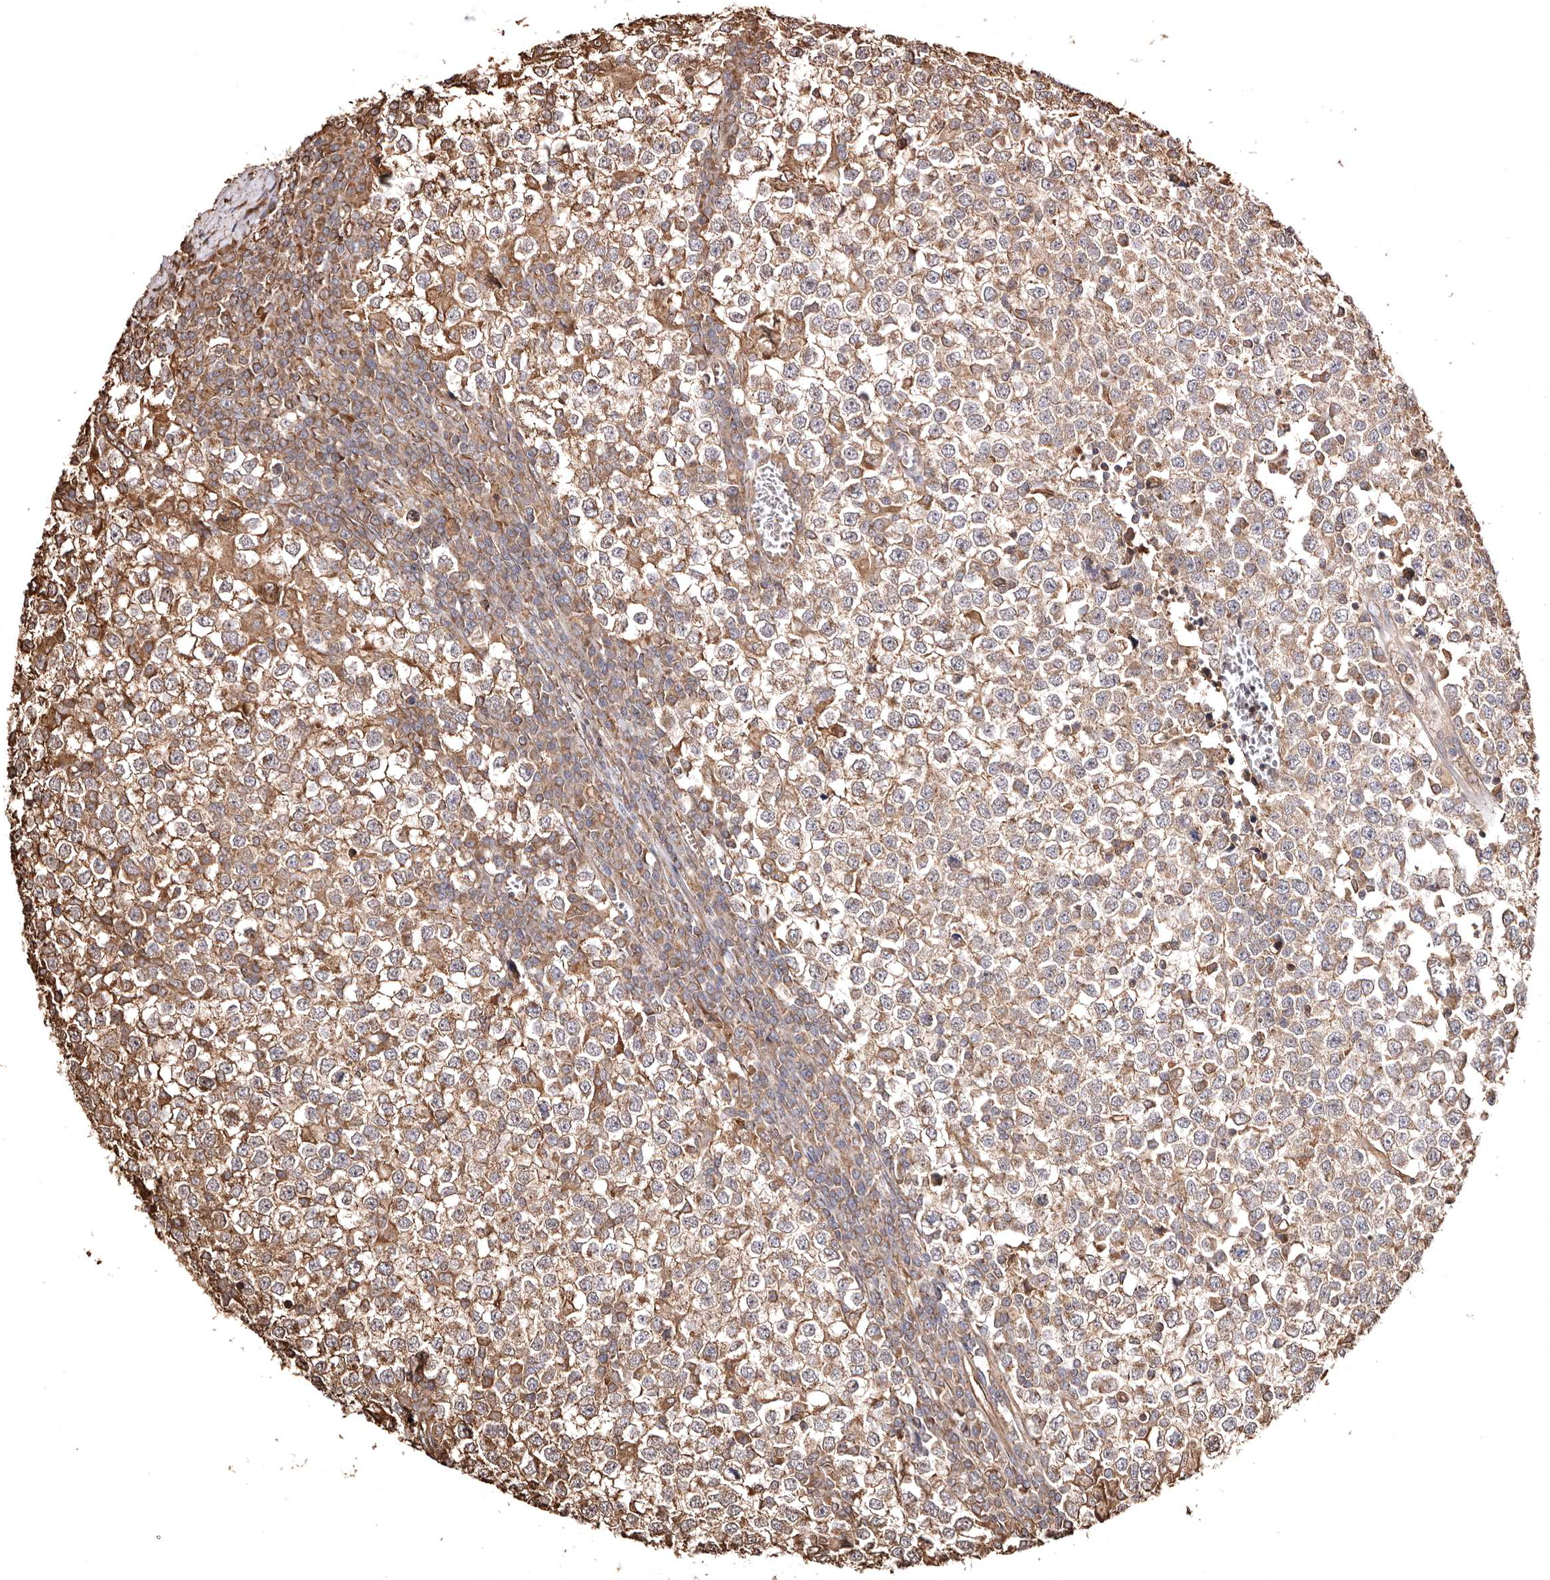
{"staining": {"intensity": "moderate", "quantity": ">75%", "location": "cytoplasmic/membranous"}, "tissue": "testis cancer", "cell_type": "Tumor cells", "image_type": "cancer", "snomed": [{"axis": "morphology", "description": "Seminoma, NOS"}, {"axis": "topography", "description": "Testis"}], "caption": "IHC image of neoplastic tissue: human testis cancer (seminoma) stained using immunohistochemistry (IHC) demonstrates medium levels of moderate protein expression localized specifically in the cytoplasmic/membranous of tumor cells, appearing as a cytoplasmic/membranous brown color.", "gene": "MACC1", "patient": {"sex": "male", "age": 65}}